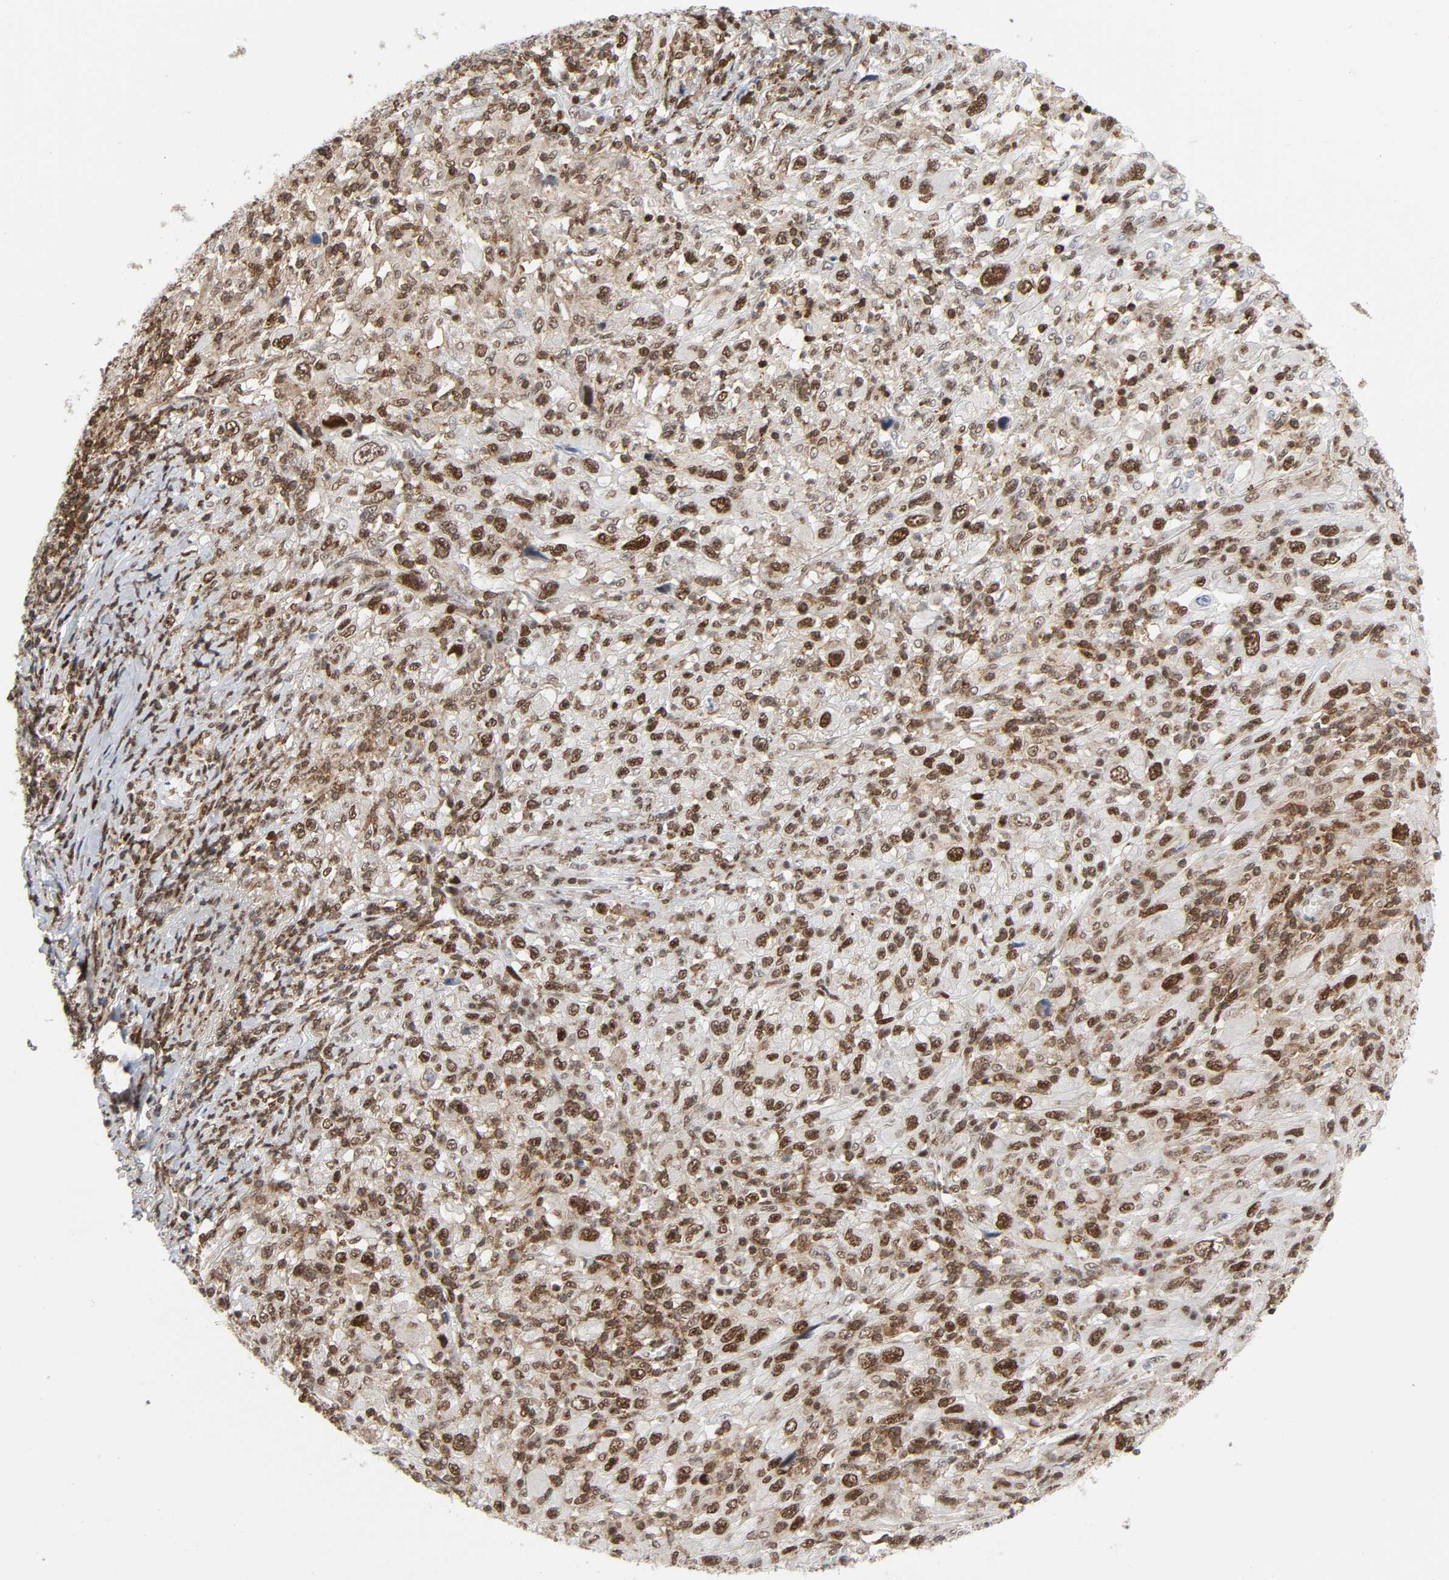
{"staining": {"intensity": "moderate", "quantity": ">75%", "location": "nuclear"}, "tissue": "melanoma", "cell_type": "Tumor cells", "image_type": "cancer", "snomed": [{"axis": "morphology", "description": "Malignant melanoma, Metastatic site"}, {"axis": "topography", "description": "Skin"}], "caption": "Protein staining by immunohistochemistry (IHC) displays moderate nuclear positivity in approximately >75% of tumor cells in melanoma.", "gene": "WAS", "patient": {"sex": "female", "age": 56}}